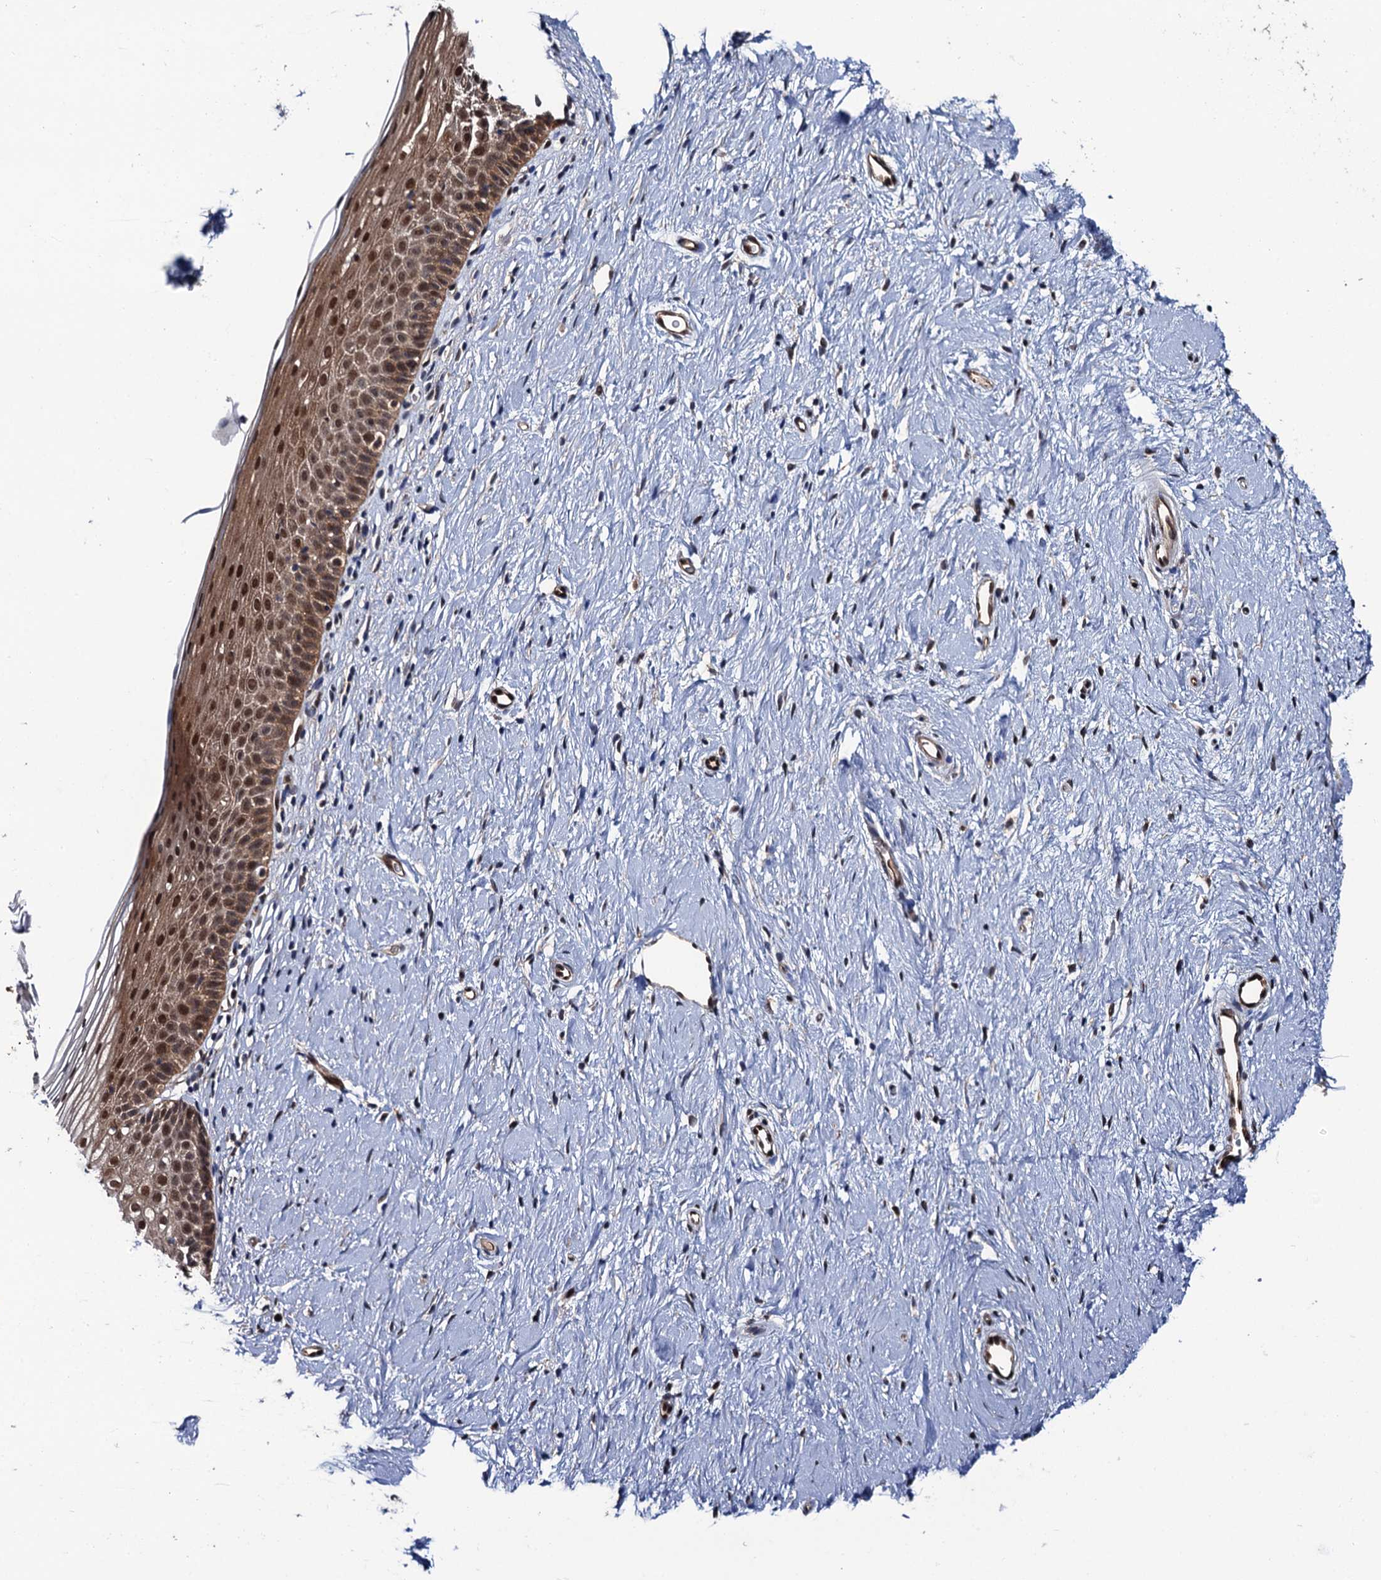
{"staining": {"intensity": "moderate", "quantity": ">75%", "location": "cytoplasmic/membranous,nuclear"}, "tissue": "cervix", "cell_type": "Glandular cells", "image_type": "normal", "snomed": [{"axis": "morphology", "description": "Normal tissue, NOS"}, {"axis": "topography", "description": "Cervix"}], "caption": "This is a histology image of immunohistochemistry (IHC) staining of benign cervix, which shows moderate staining in the cytoplasmic/membranous,nuclear of glandular cells.", "gene": "CDC23", "patient": {"sex": "female", "age": 57}}